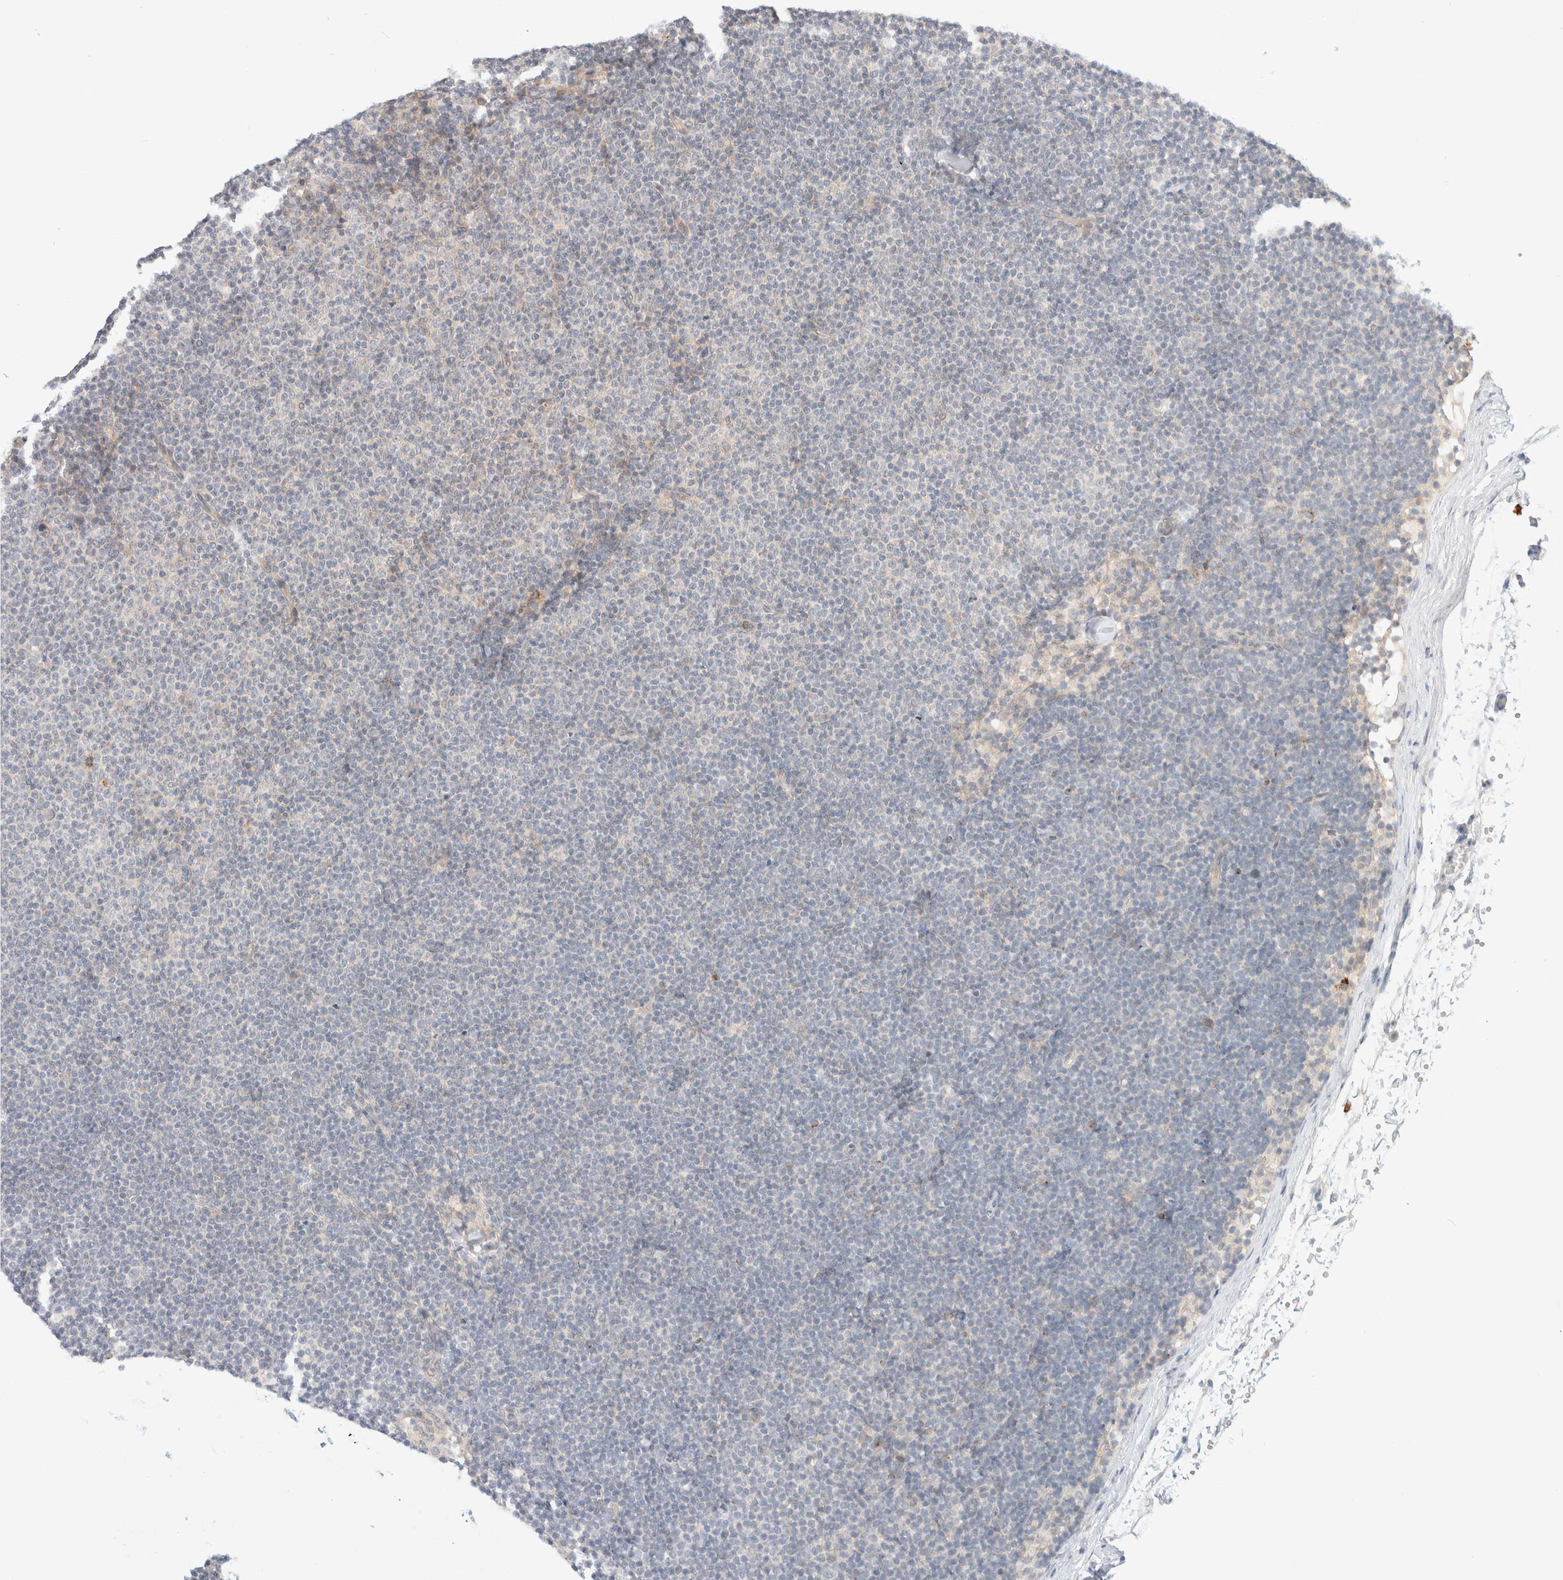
{"staining": {"intensity": "negative", "quantity": "none", "location": "none"}, "tissue": "lymphoma", "cell_type": "Tumor cells", "image_type": "cancer", "snomed": [{"axis": "morphology", "description": "Malignant lymphoma, non-Hodgkin's type, Low grade"}, {"axis": "topography", "description": "Lymph node"}], "caption": "There is no significant positivity in tumor cells of low-grade malignant lymphoma, non-Hodgkin's type.", "gene": "MARK3", "patient": {"sex": "female", "age": 53}}